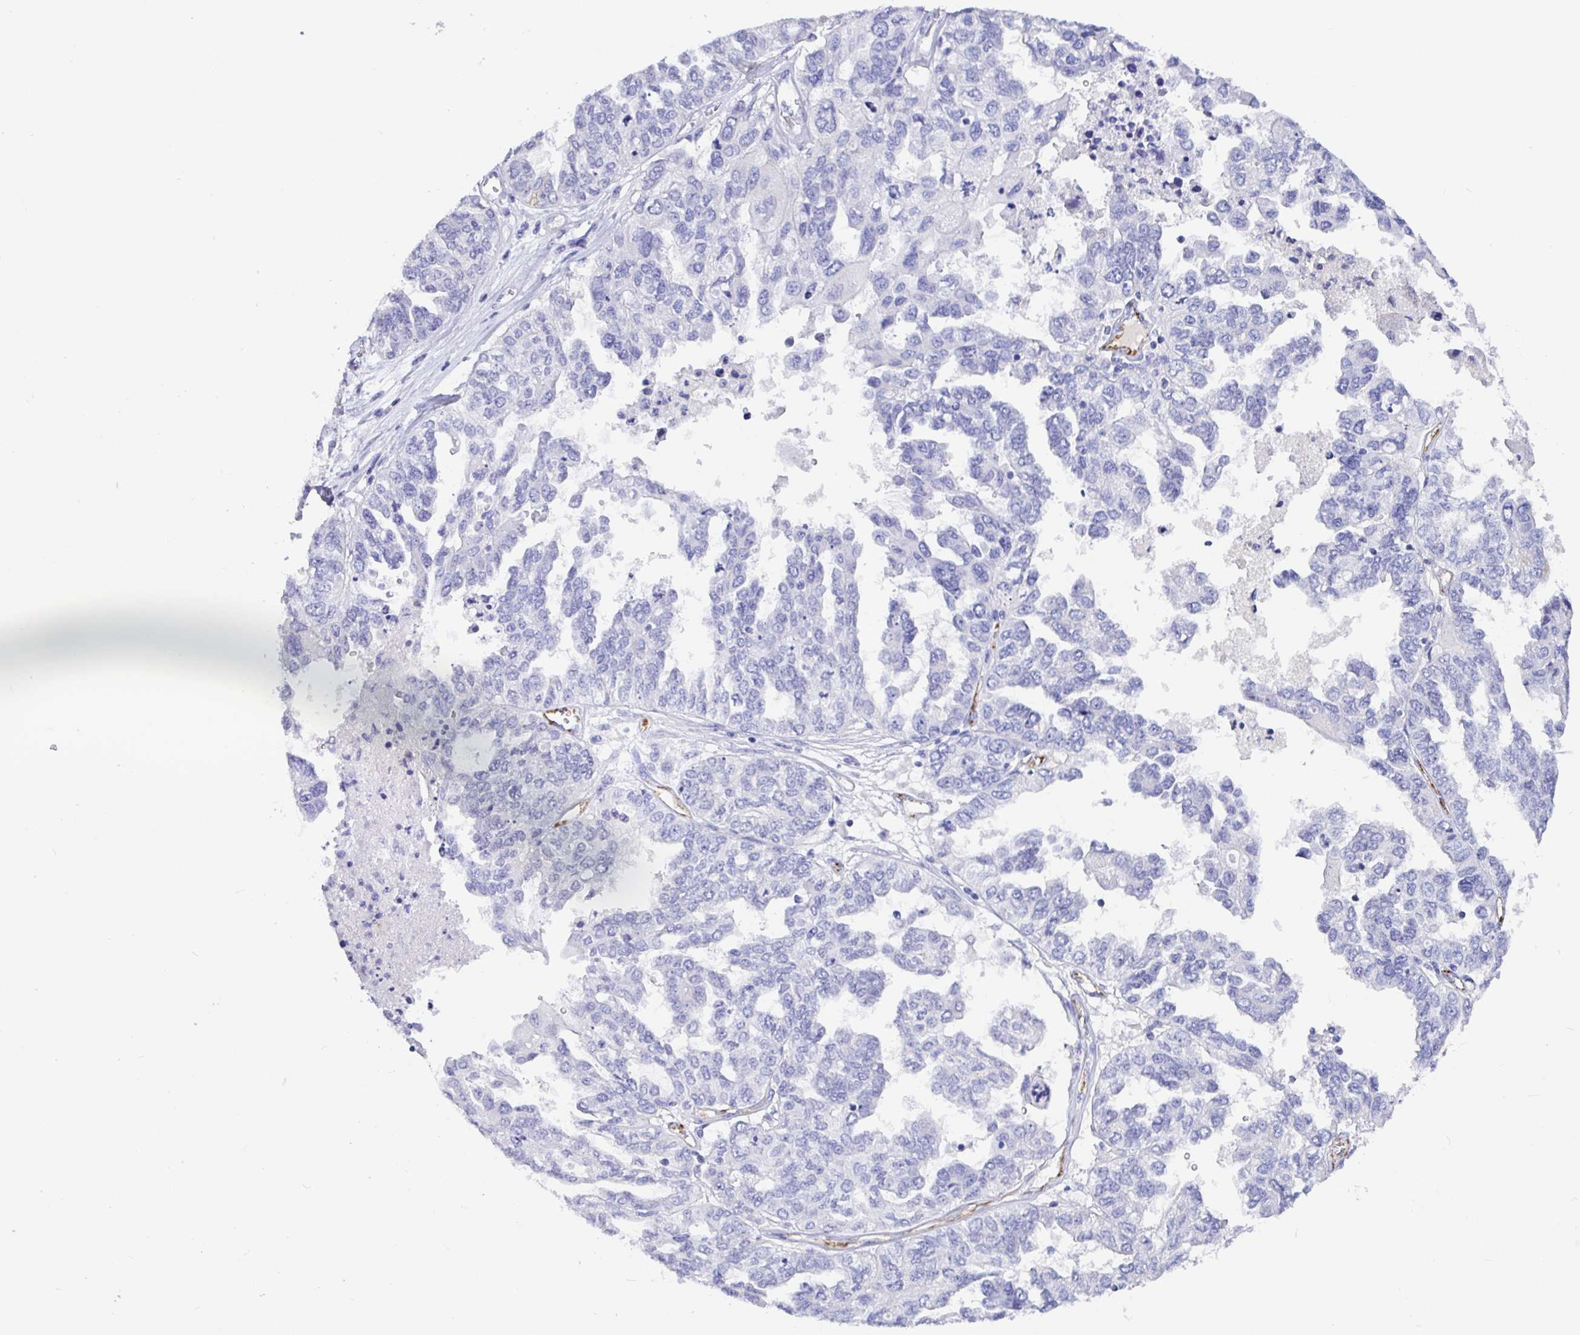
{"staining": {"intensity": "negative", "quantity": "none", "location": "none"}, "tissue": "ovarian cancer", "cell_type": "Tumor cells", "image_type": "cancer", "snomed": [{"axis": "morphology", "description": "Cystadenocarcinoma, serous, NOS"}, {"axis": "topography", "description": "Ovary"}], "caption": "High magnification brightfield microscopy of serous cystadenocarcinoma (ovarian) stained with DAB (brown) and counterstained with hematoxylin (blue): tumor cells show no significant staining.", "gene": "MAOA", "patient": {"sex": "female", "age": 53}}